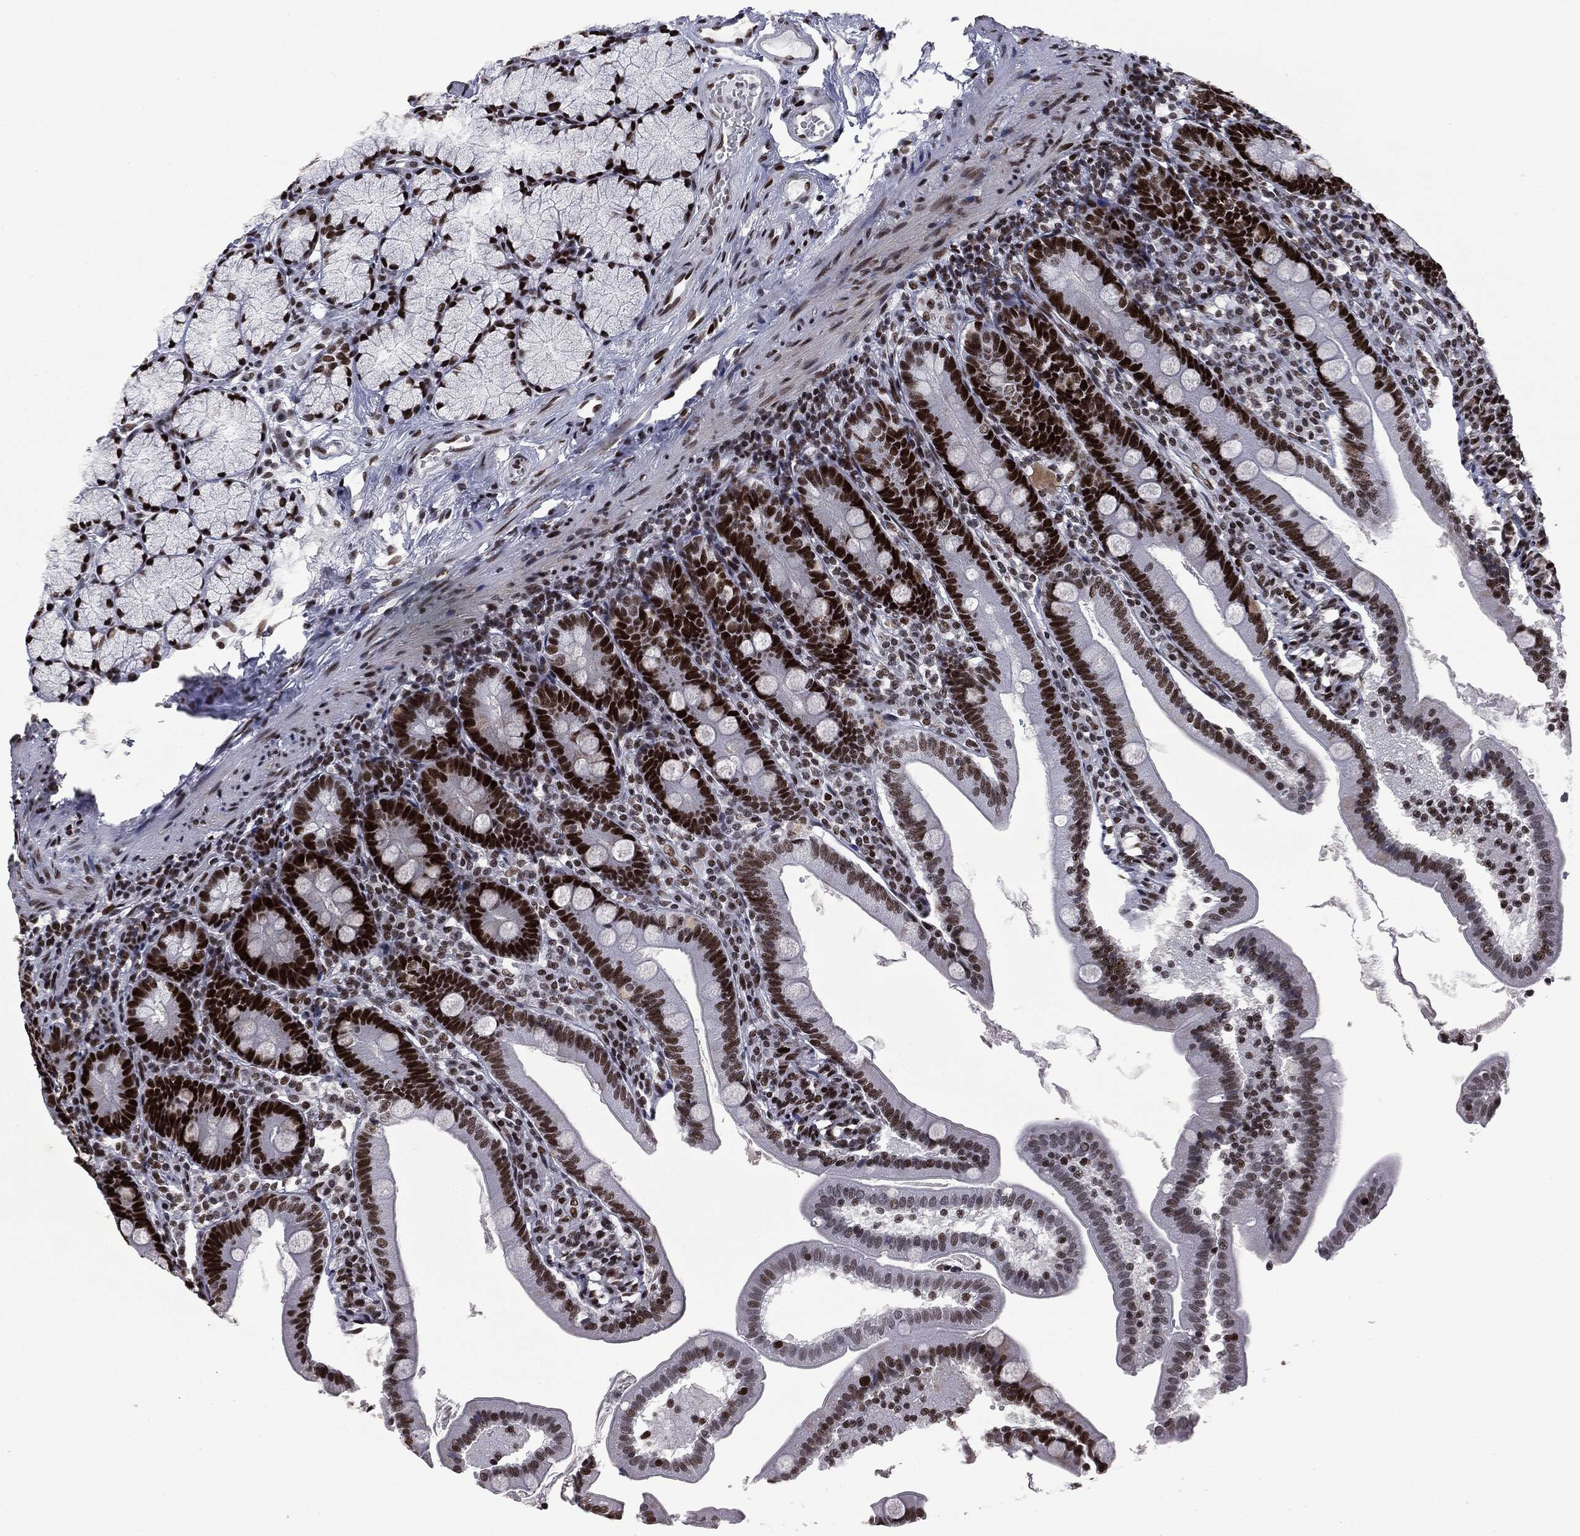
{"staining": {"intensity": "strong", "quantity": ">75%", "location": "nuclear"}, "tissue": "duodenum", "cell_type": "Glandular cells", "image_type": "normal", "snomed": [{"axis": "morphology", "description": "Normal tissue, NOS"}, {"axis": "topography", "description": "Duodenum"}], "caption": "This micrograph exhibits immunohistochemistry staining of normal human duodenum, with high strong nuclear positivity in approximately >75% of glandular cells.", "gene": "MSH2", "patient": {"sex": "female", "age": 67}}